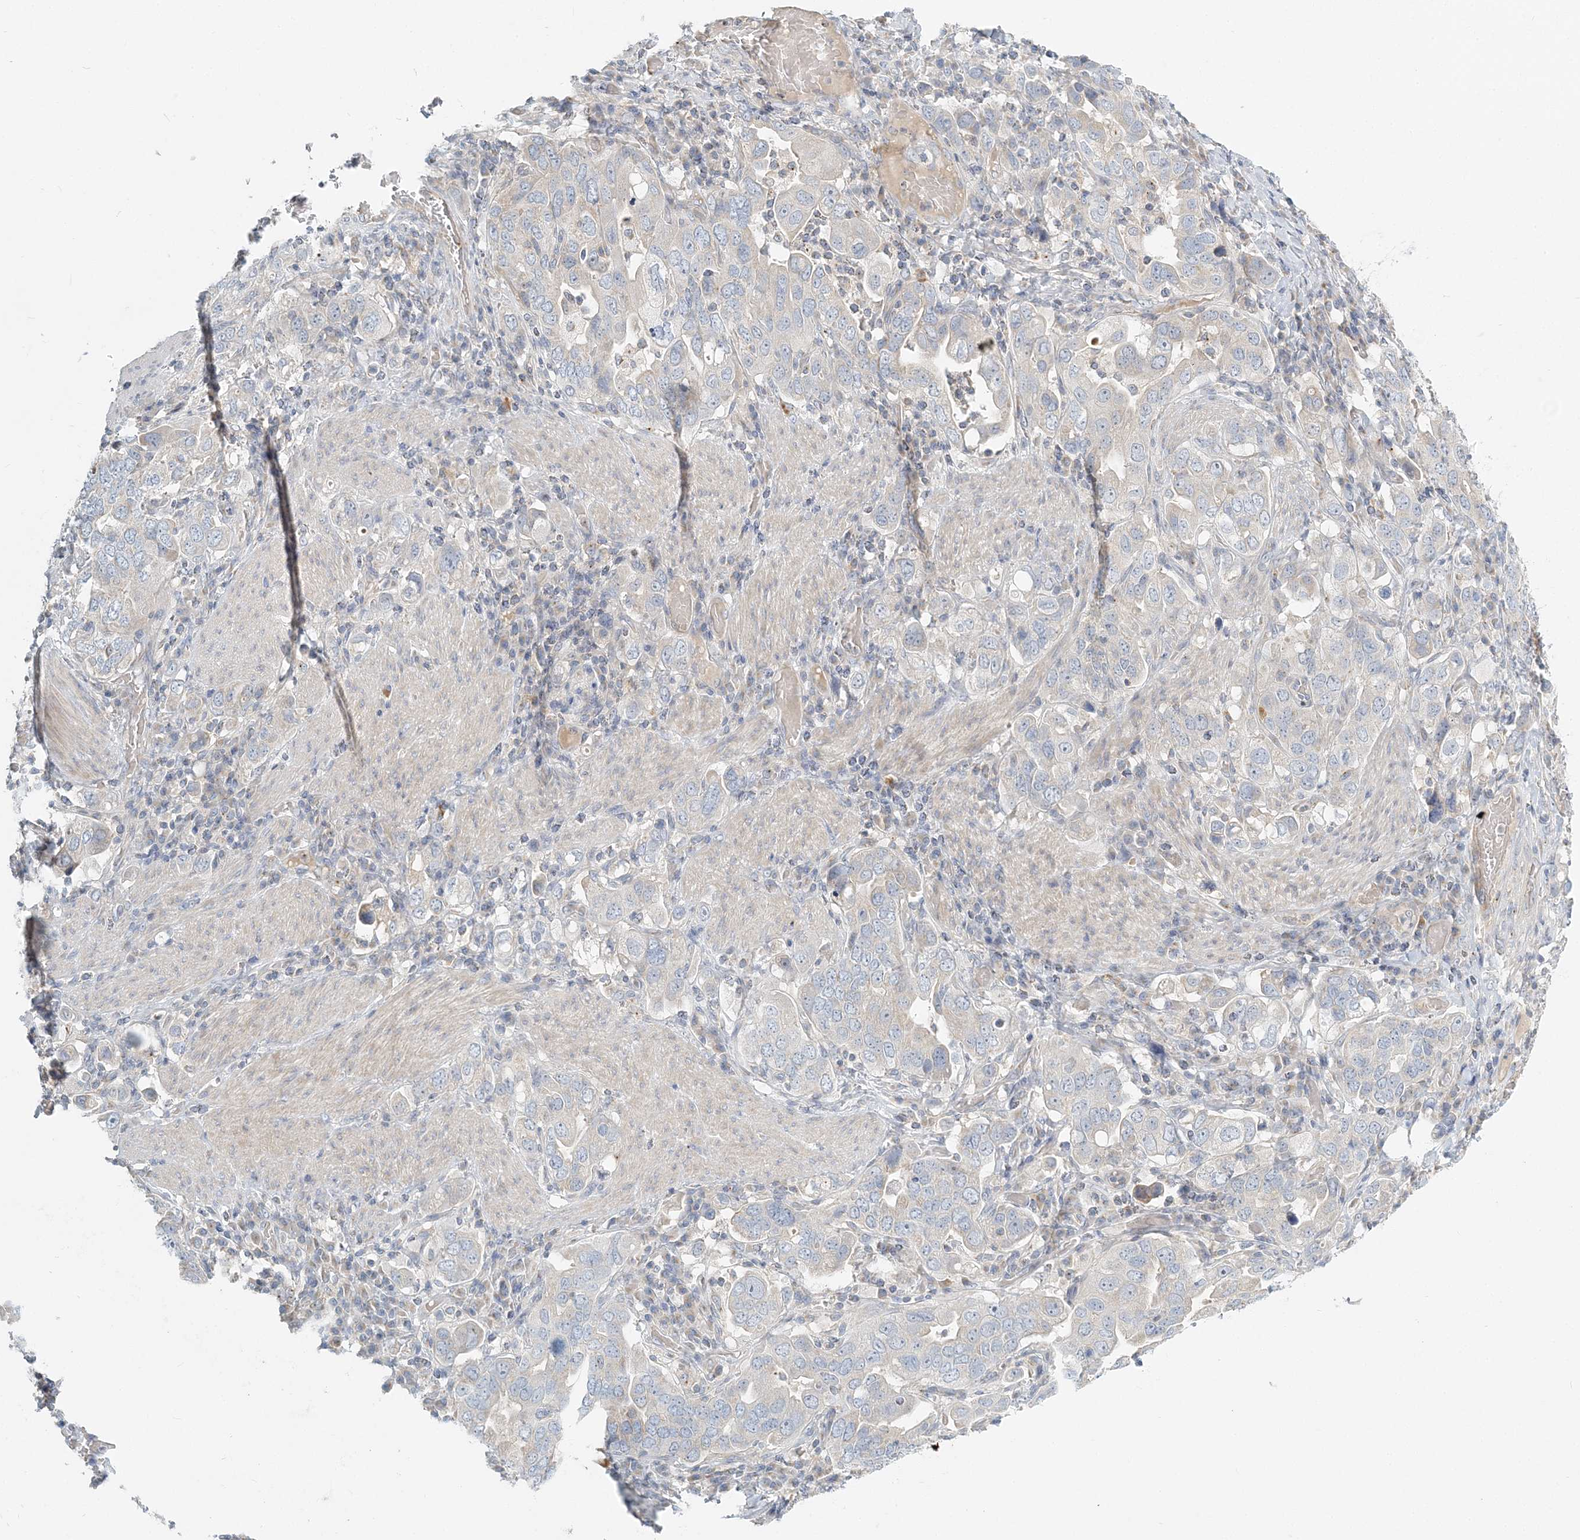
{"staining": {"intensity": "negative", "quantity": "none", "location": "none"}, "tissue": "stomach cancer", "cell_type": "Tumor cells", "image_type": "cancer", "snomed": [{"axis": "morphology", "description": "Adenocarcinoma, NOS"}, {"axis": "topography", "description": "Stomach, upper"}], "caption": "This is a histopathology image of immunohistochemistry (IHC) staining of stomach adenocarcinoma, which shows no positivity in tumor cells.", "gene": "NAA11", "patient": {"sex": "male", "age": 62}}